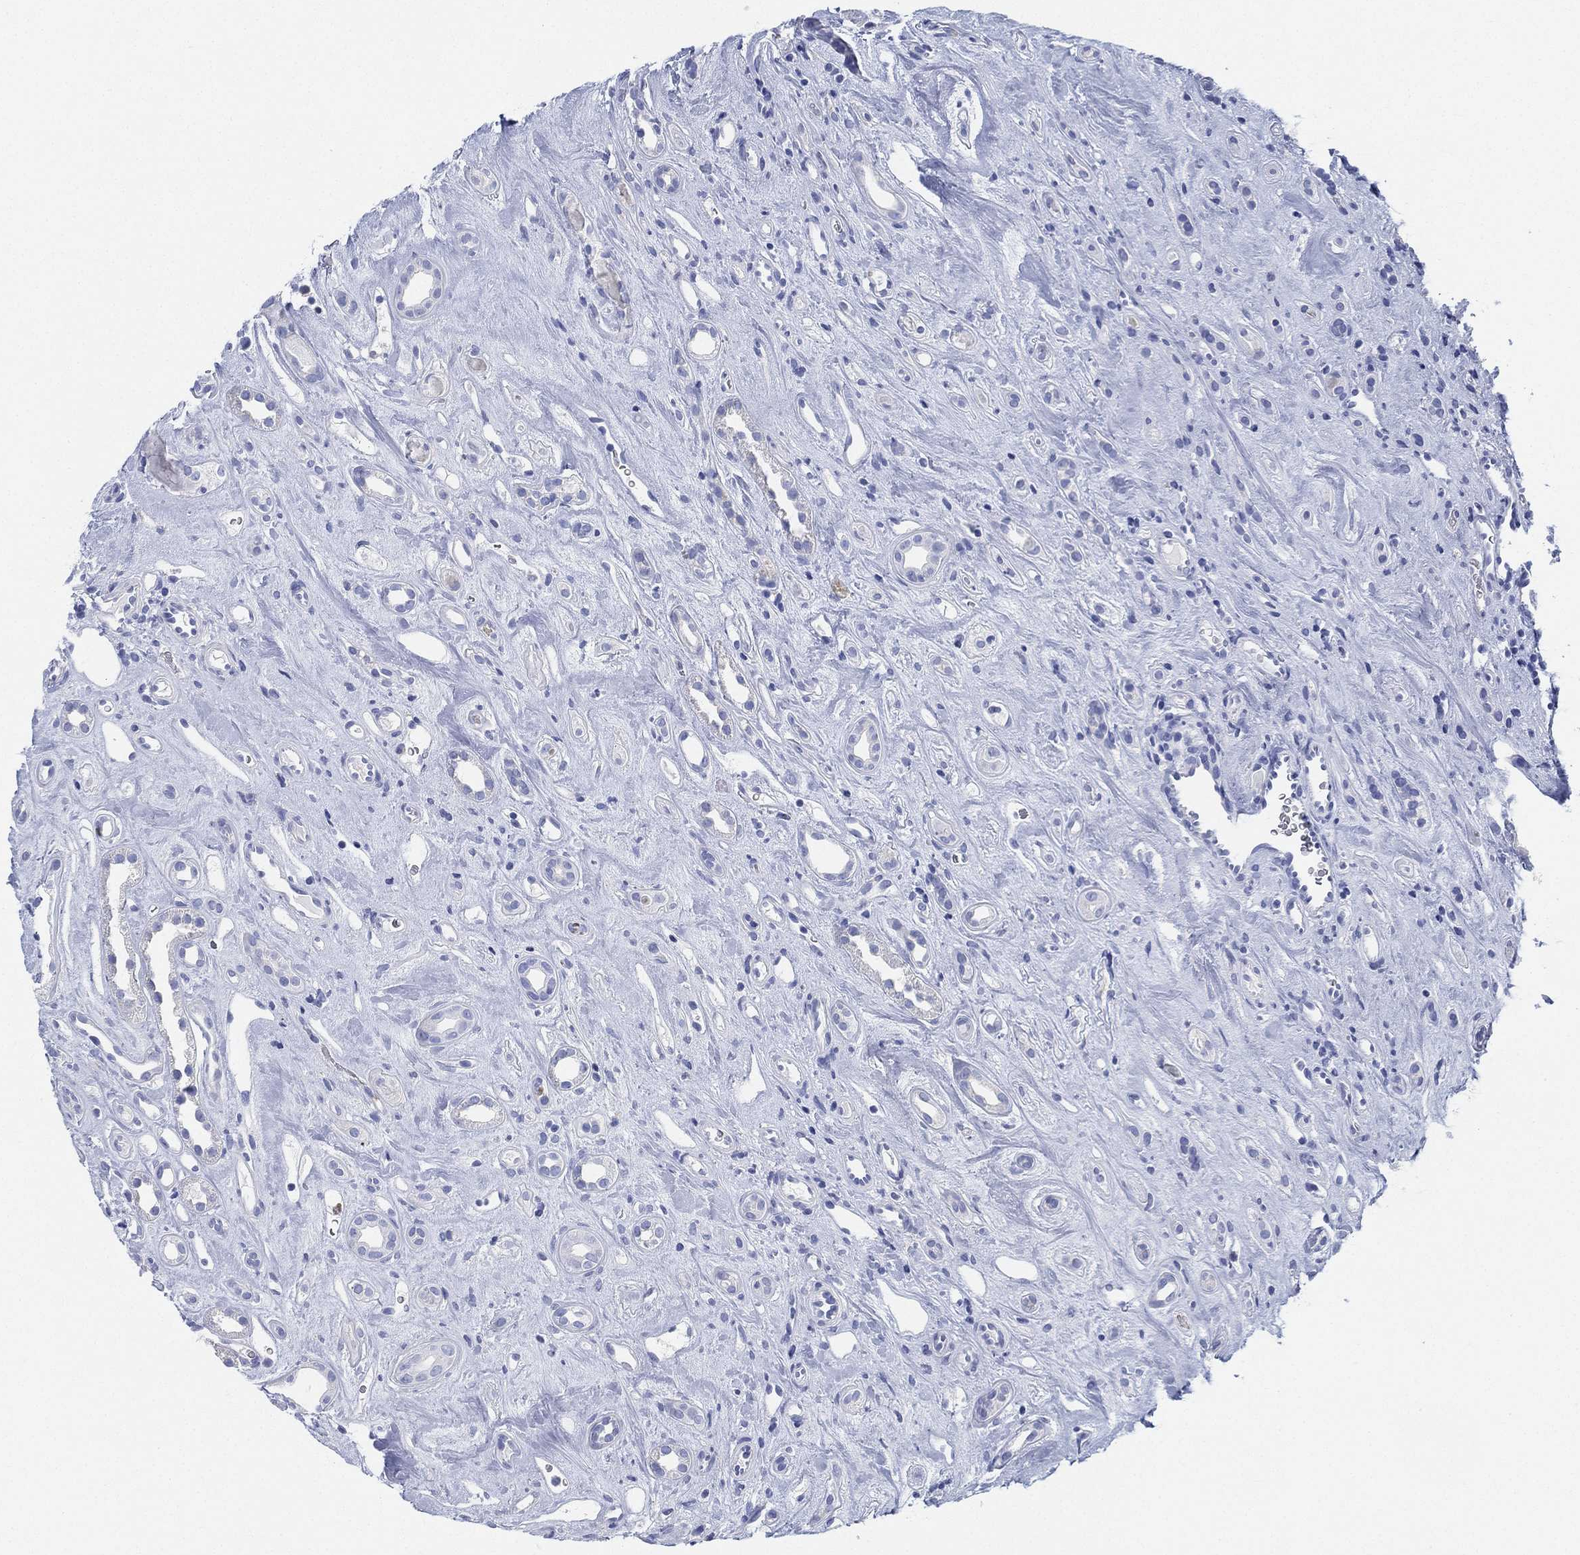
{"staining": {"intensity": "negative", "quantity": "none", "location": "none"}, "tissue": "renal cancer", "cell_type": "Tumor cells", "image_type": "cancer", "snomed": [{"axis": "morphology", "description": "Adenocarcinoma, NOS"}, {"axis": "topography", "description": "Kidney"}], "caption": "This is an immunohistochemistry (IHC) micrograph of human renal cancer. There is no expression in tumor cells.", "gene": "DEFB121", "patient": {"sex": "female", "age": 89}}